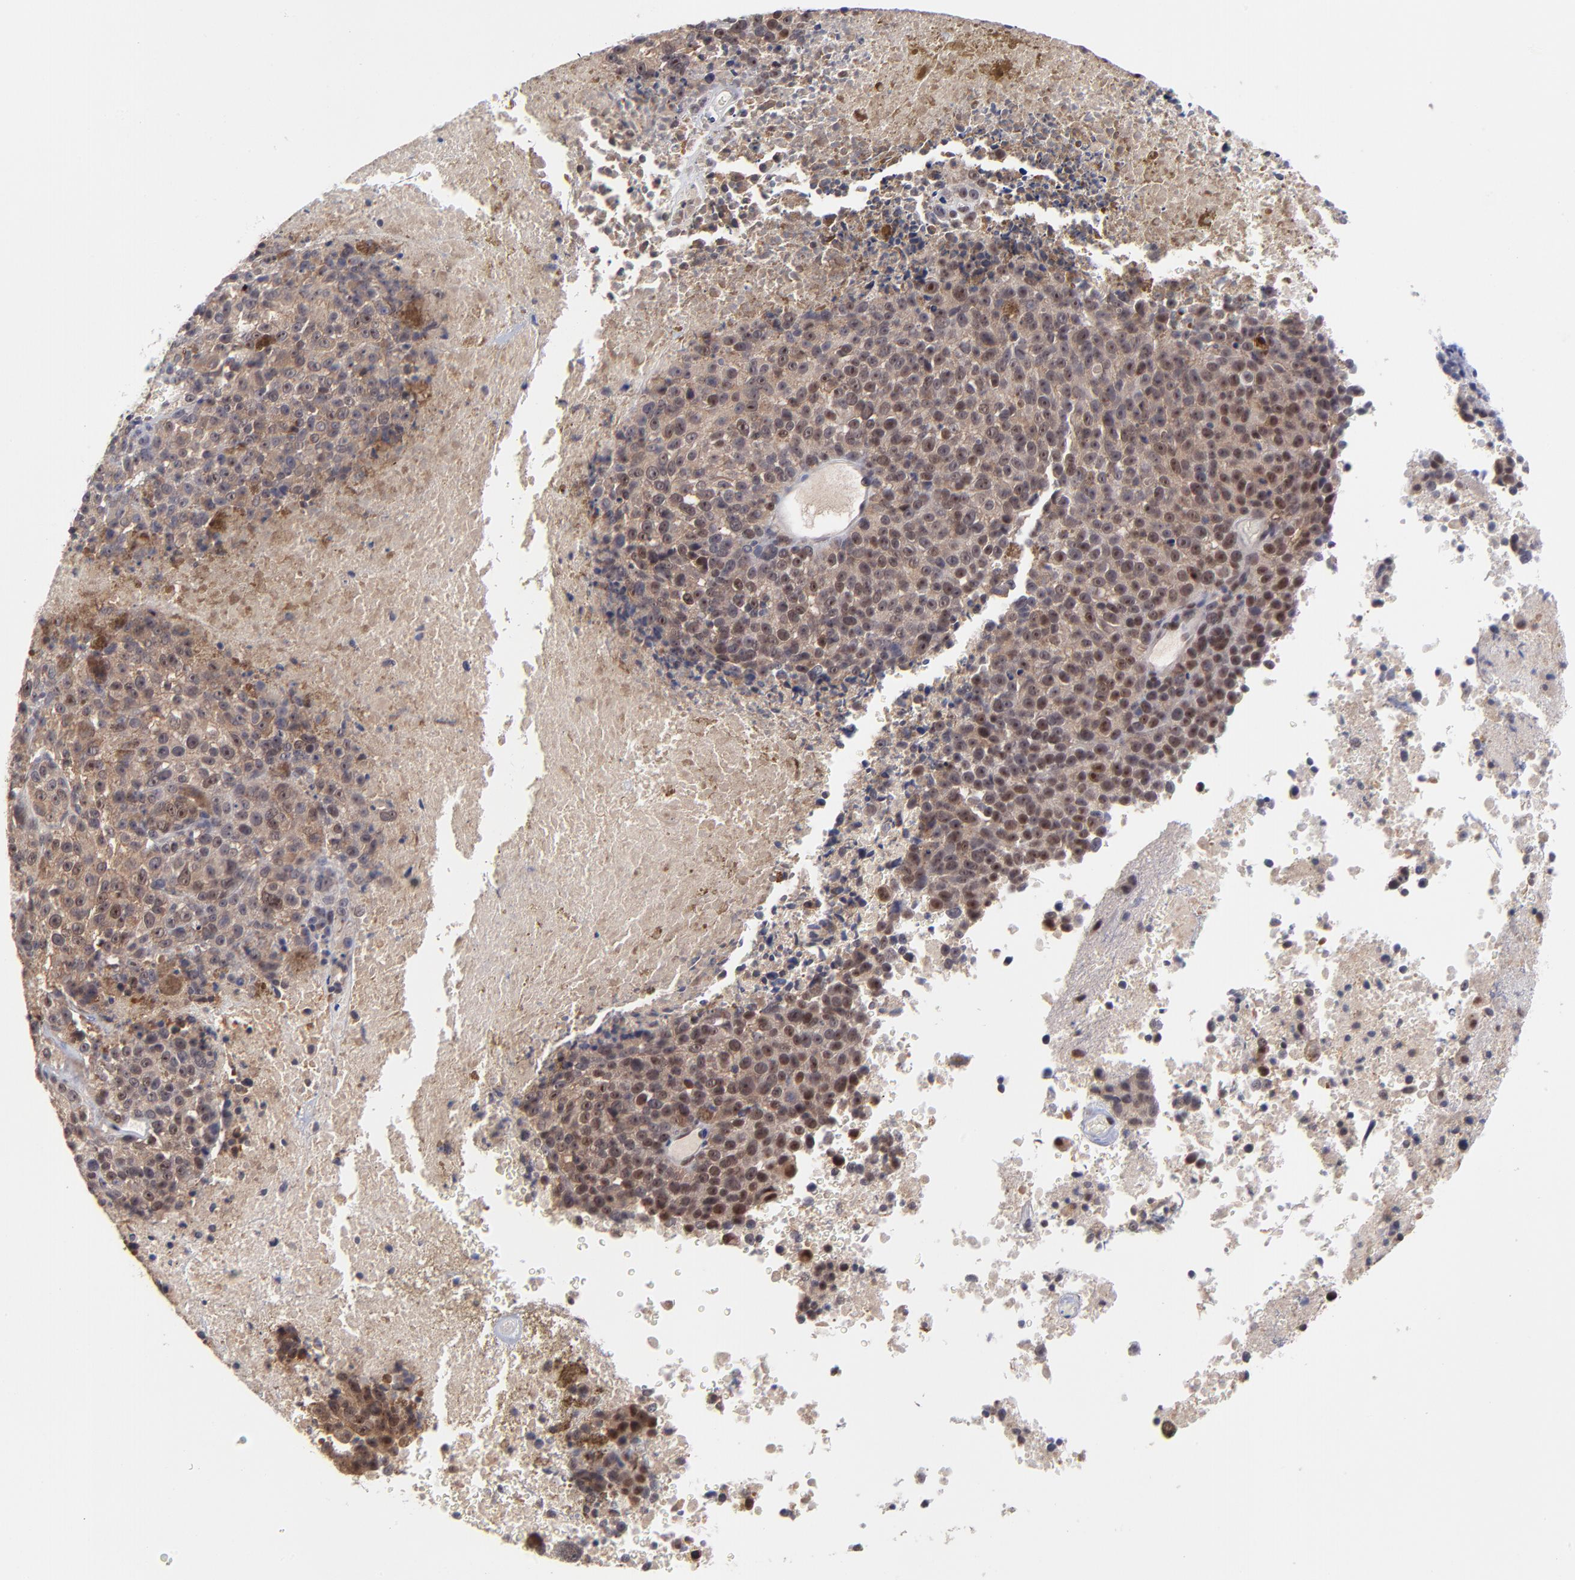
{"staining": {"intensity": "weak", "quantity": ">75%", "location": "cytoplasmic/membranous"}, "tissue": "melanoma", "cell_type": "Tumor cells", "image_type": "cancer", "snomed": [{"axis": "morphology", "description": "Malignant melanoma, Metastatic site"}, {"axis": "topography", "description": "Cerebral cortex"}], "caption": "A micrograph of malignant melanoma (metastatic site) stained for a protein reveals weak cytoplasmic/membranous brown staining in tumor cells.", "gene": "UBE2E3", "patient": {"sex": "female", "age": 52}}